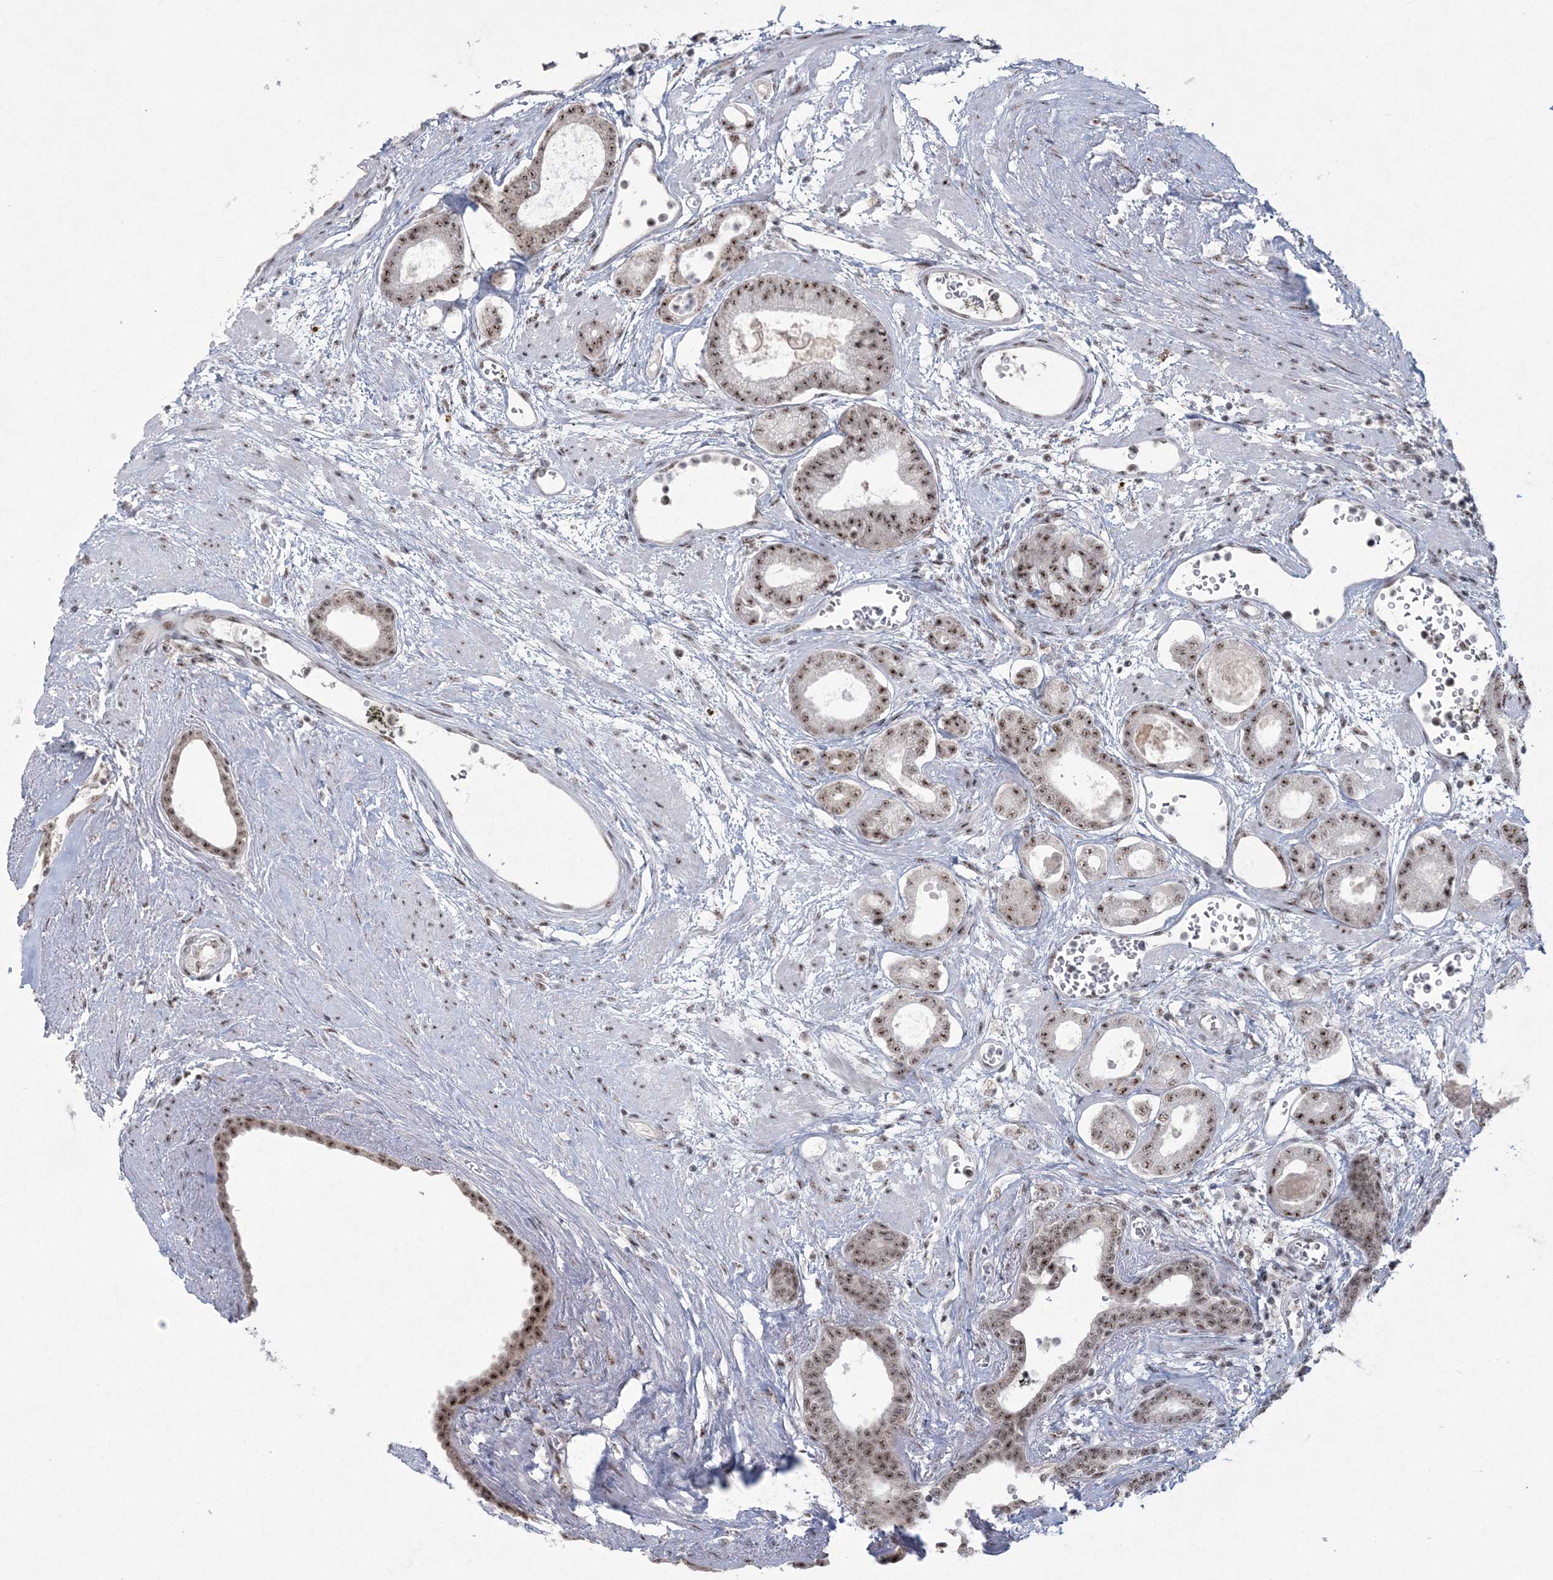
{"staining": {"intensity": "moderate", "quantity": ">75%", "location": "nuclear"}, "tissue": "prostate cancer", "cell_type": "Tumor cells", "image_type": "cancer", "snomed": [{"axis": "morphology", "description": "Adenocarcinoma, Low grade"}, {"axis": "topography", "description": "Prostate"}], "caption": "Prostate cancer stained with a brown dye displays moderate nuclear positive expression in approximately >75% of tumor cells.", "gene": "KDM6B", "patient": {"sex": "male", "age": 60}}